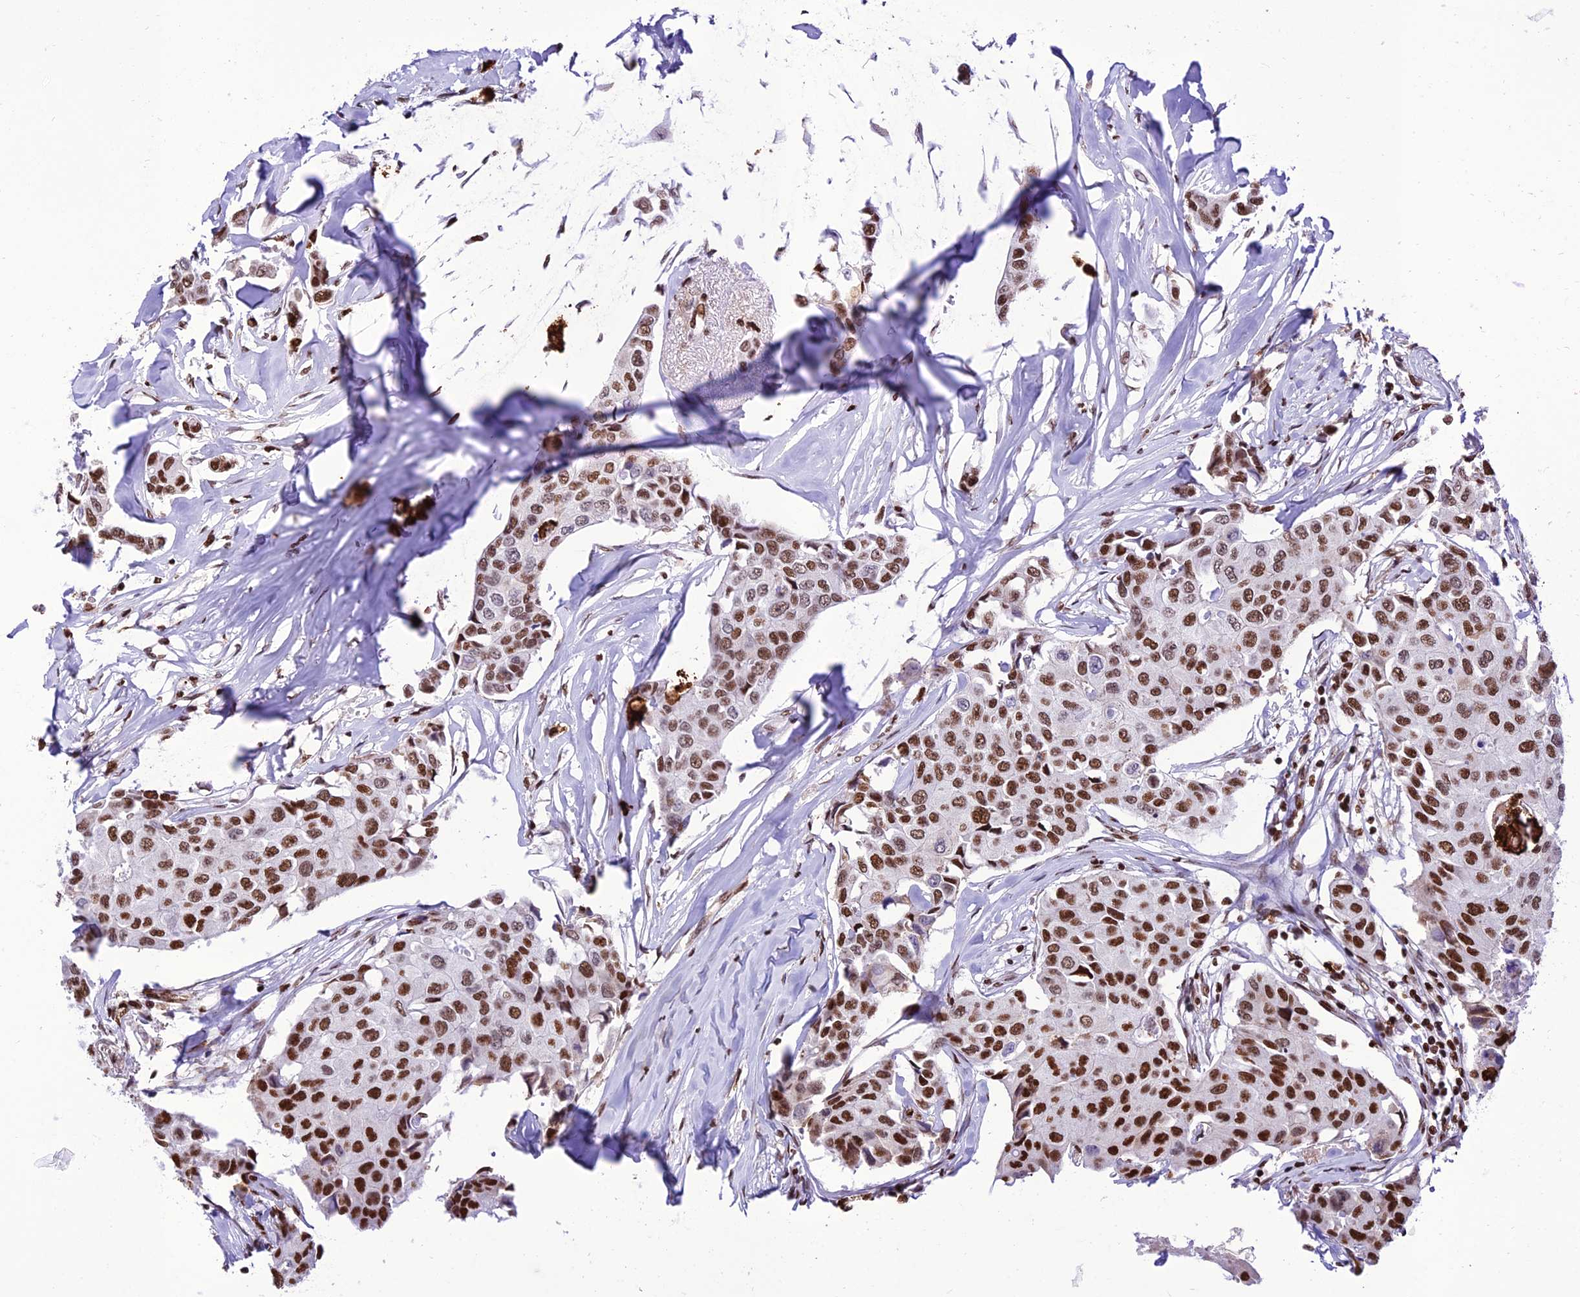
{"staining": {"intensity": "moderate", "quantity": ">75%", "location": "nuclear"}, "tissue": "breast cancer", "cell_type": "Tumor cells", "image_type": "cancer", "snomed": [{"axis": "morphology", "description": "Duct carcinoma"}, {"axis": "topography", "description": "Breast"}], "caption": "Immunohistochemical staining of human breast intraductal carcinoma reveals moderate nuclear protein staining in about >75% of tumor cells. The staining is performed using DAB (3,3'-diaminobenzidine) brown chromogen to label protein expression. The nuclei are counter-stained blue using hematoxylin.", "gene": "INO80E", "patient": {"sex": "female", "age": 80}}